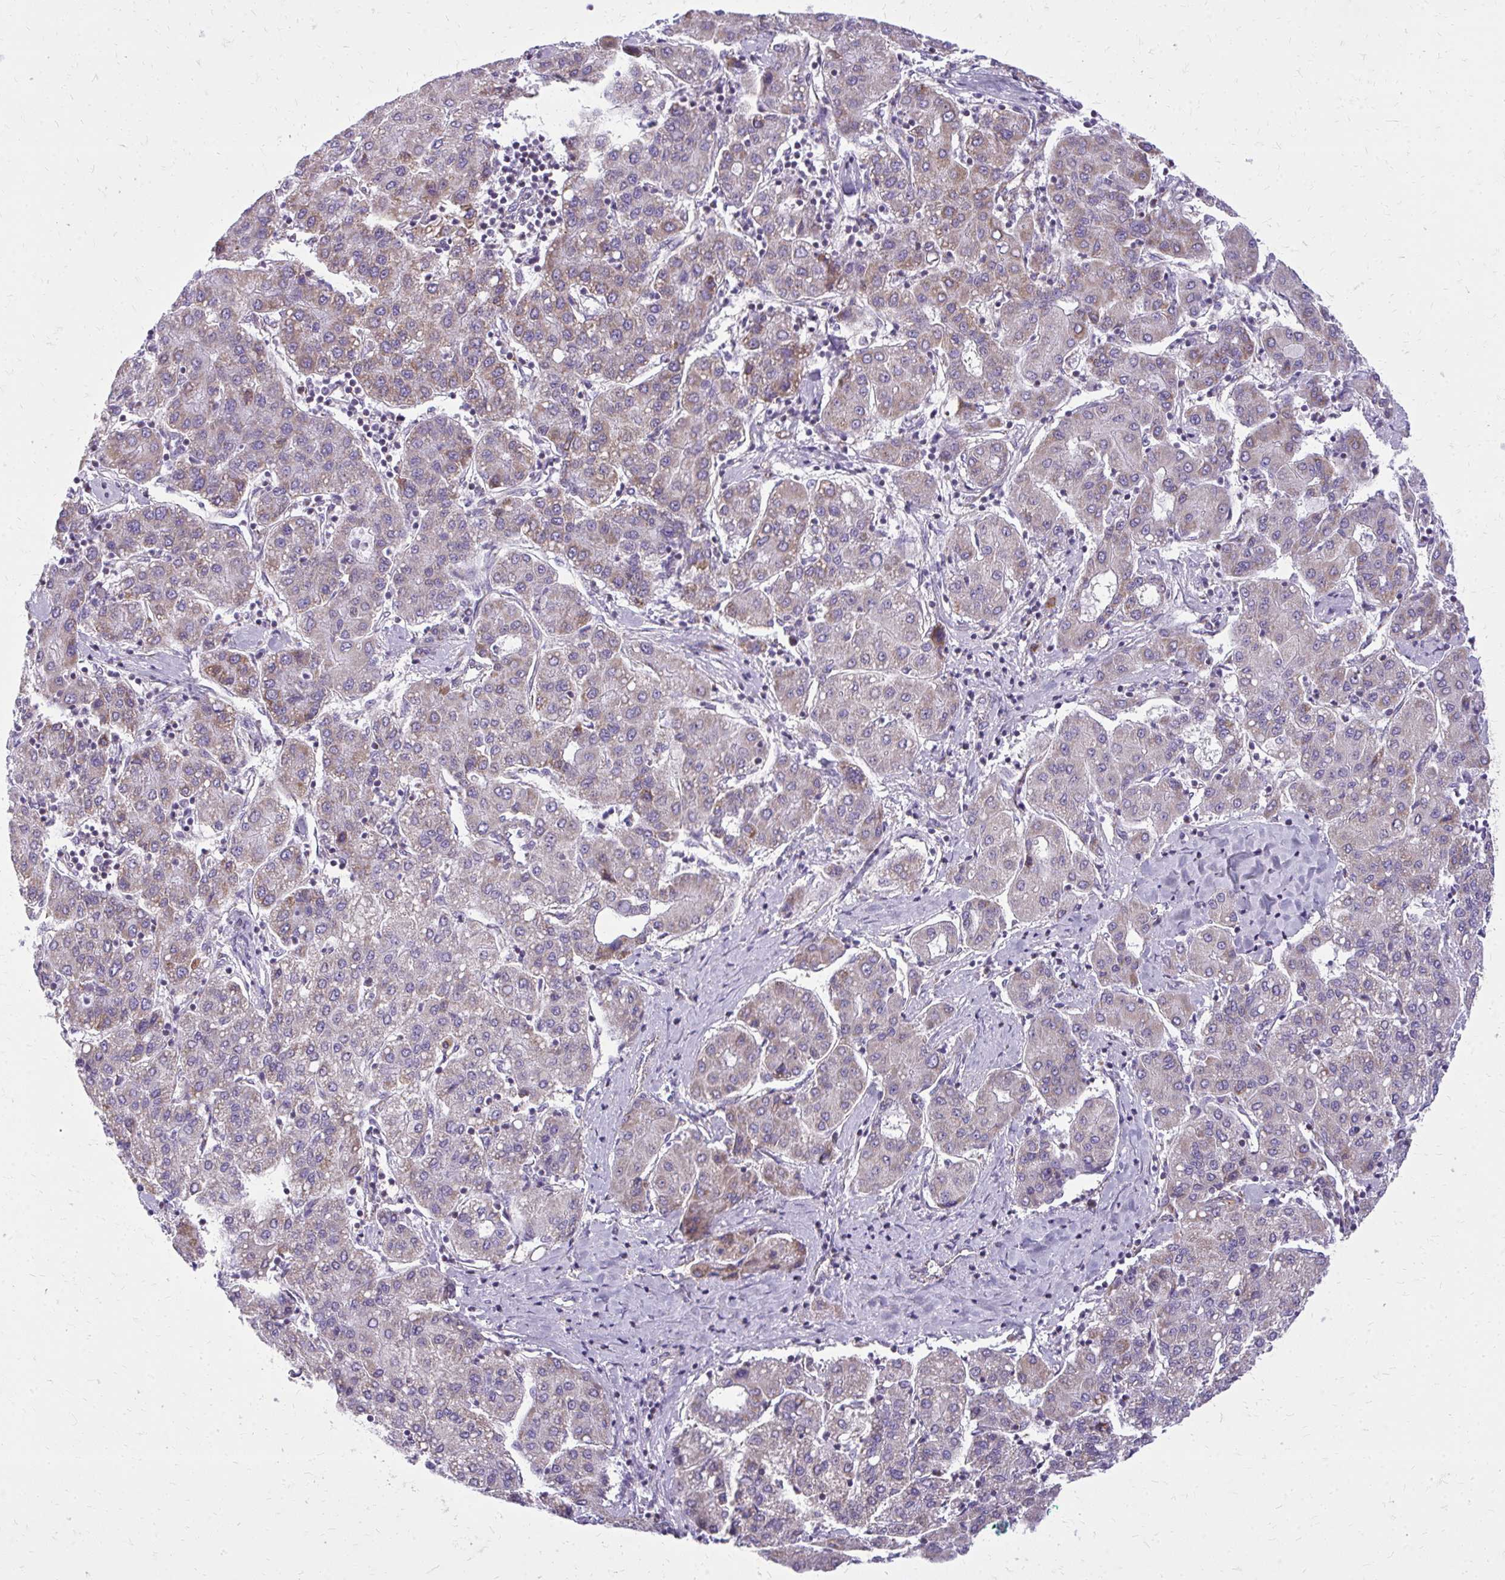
{"staining": {"intensity": "weak", "quantity": "25%-75%", "location": "cytoplasmic/membranous"}, "tissue": "liver cancer", "cell_type": "Tumor cells", "image_type": "cancer", "snomed": [{"axis": "morphology", "description": "Carcinoma, Hepatocellular, NOS"}, {"axis": "topography", "description": "Liver"}], "caption": "Immunohistochemistry of human liver cancer (hepatocellular carcinoma) reveals low levels of weak cytoplasmic/membranous positivity in about 25%-75% of tumor cells.", "gene": "IFIT1", "patient": {"sex": "male", "age": 65}}